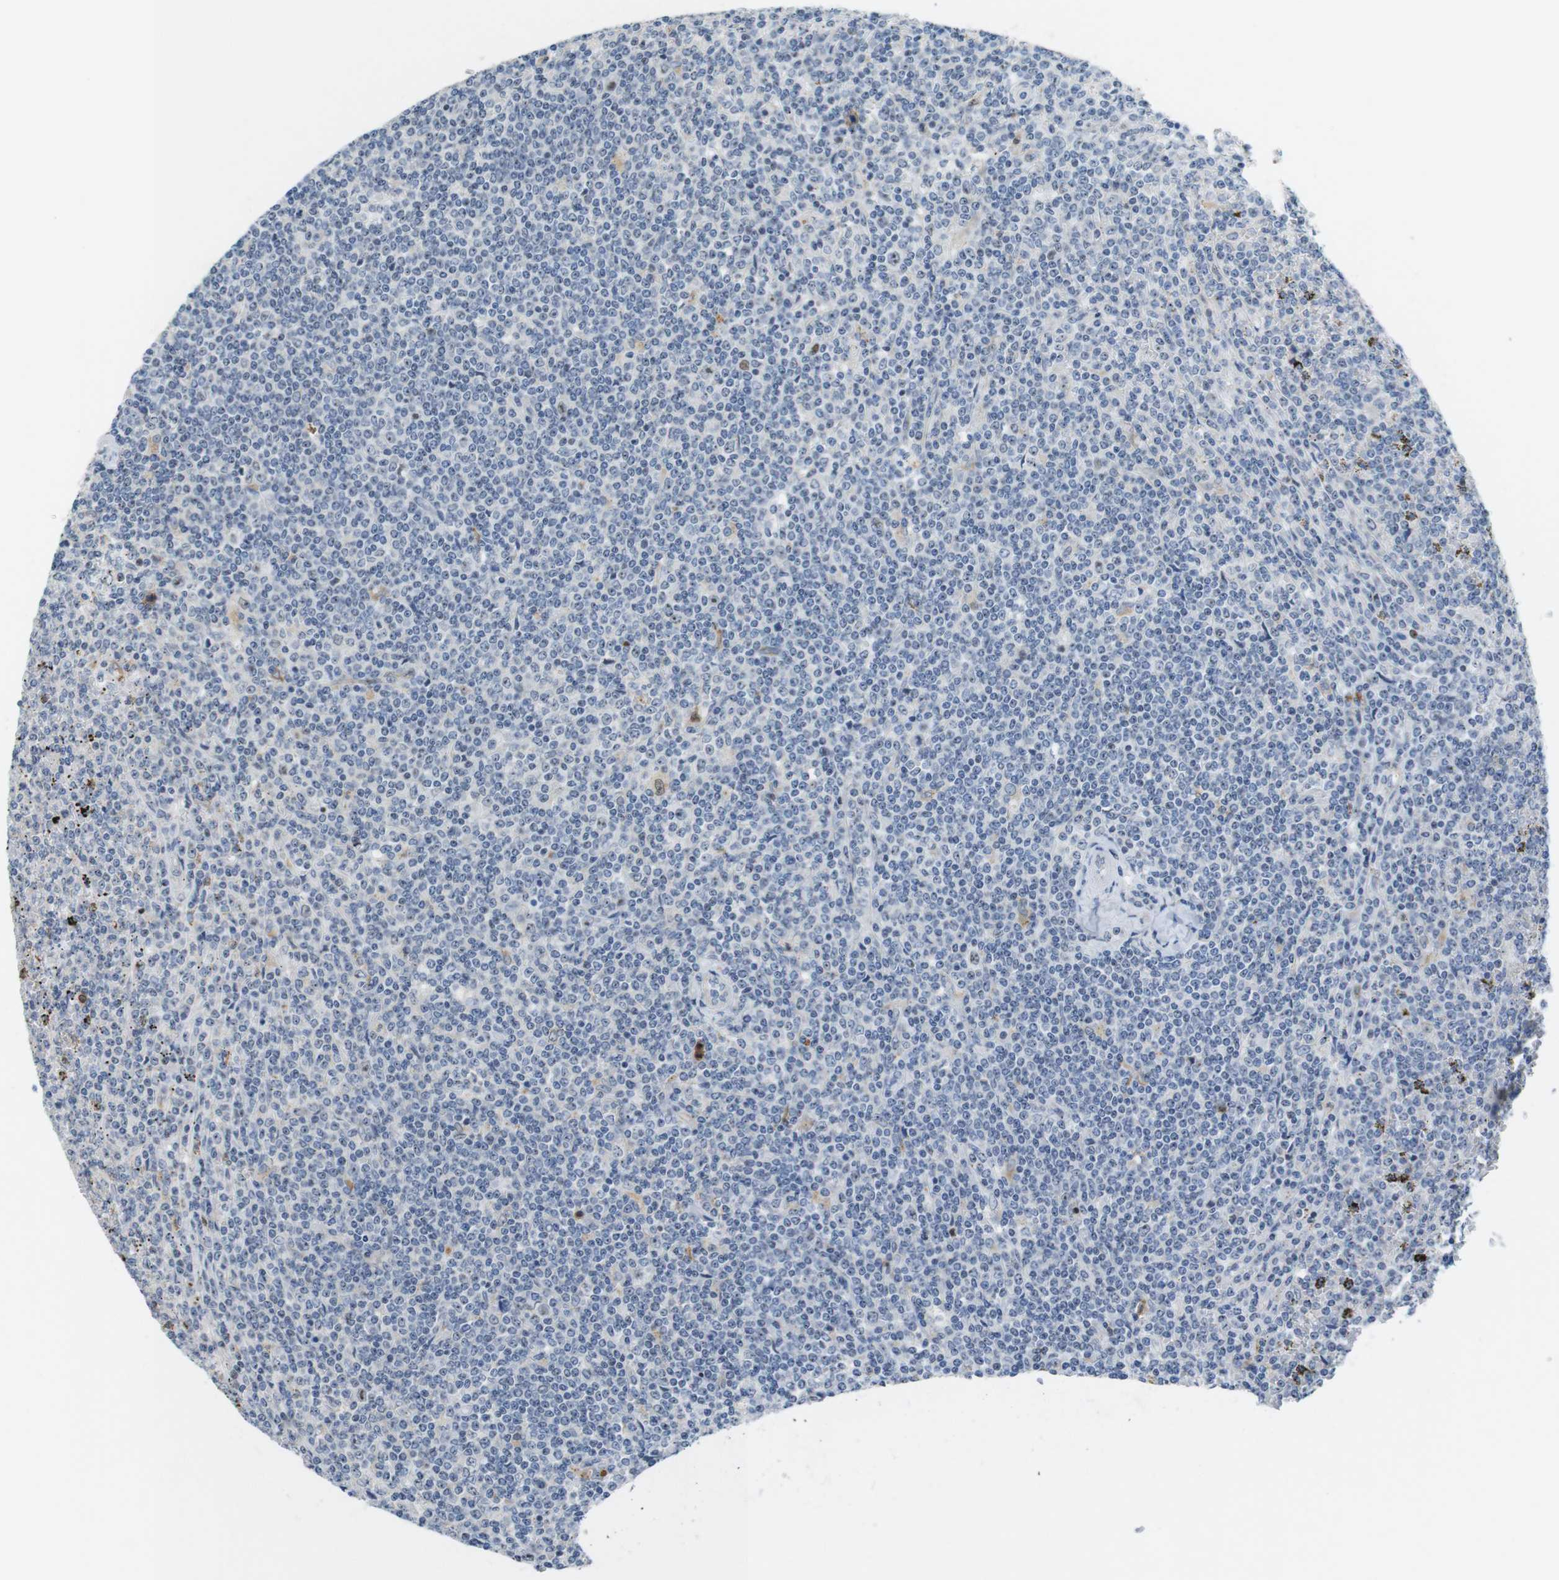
{"staining": {"intensity": "negative", "quantity": "none", "location": "none"}, "tissue": "lymphoma", "cell_type": "Tumor cells", "image_type": "cancer", "snomed": [{"axis": "morphology", "description": "Malignant lymphoma, non-Hodgkin's type, Low grade"}, {"axis": "topography", "description": "Spleen"}], "caption": "IHC of malignant lymphoma, non-Hodgkin's type (low-grade) shows no staining in tumor cells.", "gene": "TJP3", "patient": {"sex": "female", "age": 19}}